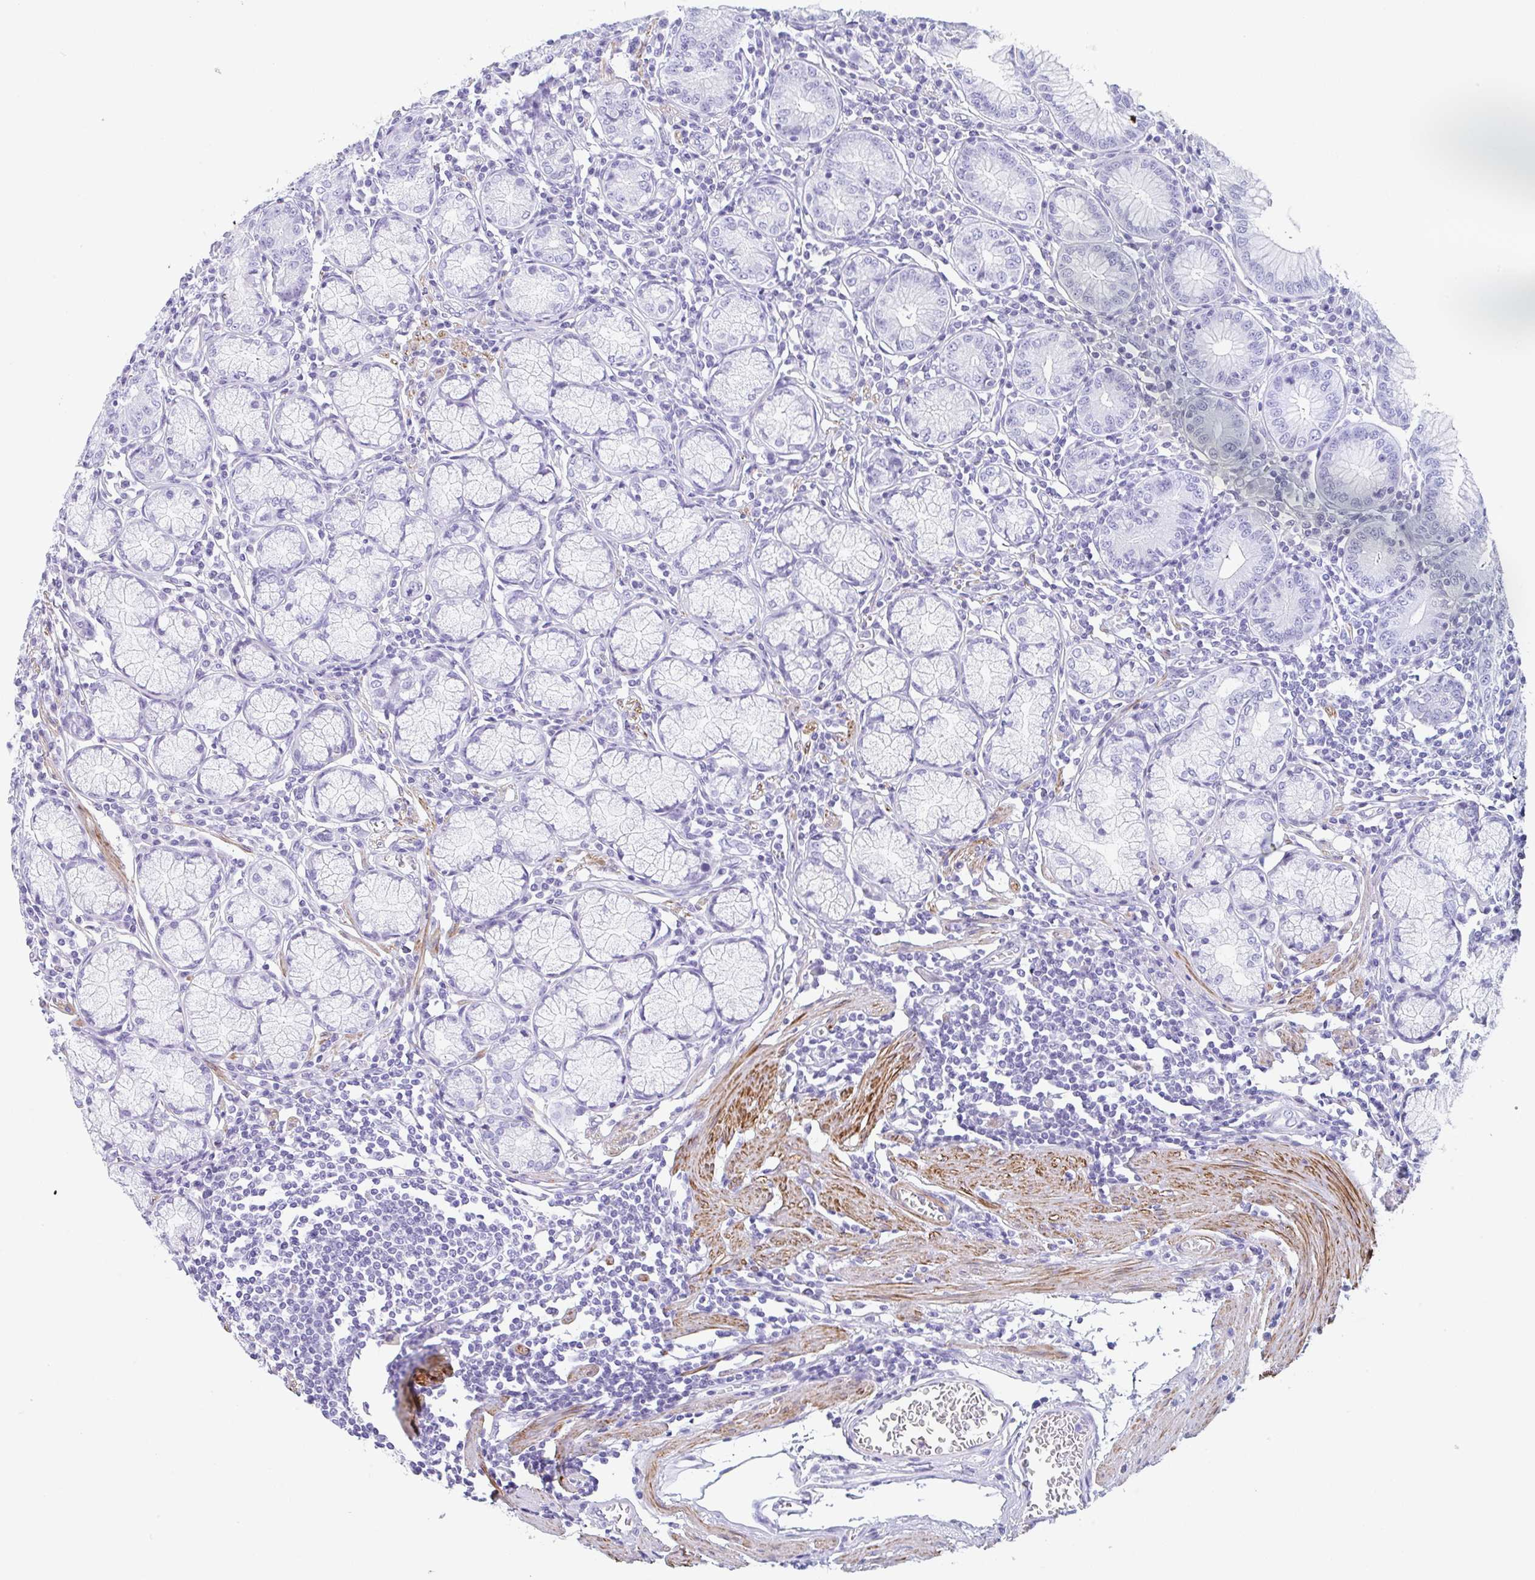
{"staining": {"intensity": "negative", "quantity": "none", "location": "none"}, "tissue": "stomach", "cell_type": "Glandular cells", "image_type": "normal", "snomed": [{"axis": "morphology", "description": "Normal tissue, NOS"}, {"axis": "topography", "description": "Stomach"}], "caption": "High magnification brightfield microscopy of unremarkable stomach stained with DAB (3,3'-diaminobenzidine) (brown) and counterstained with hematoxylin (blue): glandular cells show no significant staining. Nuclei are stained in blue.", "gene": "TAS2R41", "patient": {"sex": "male", "age": 55}}